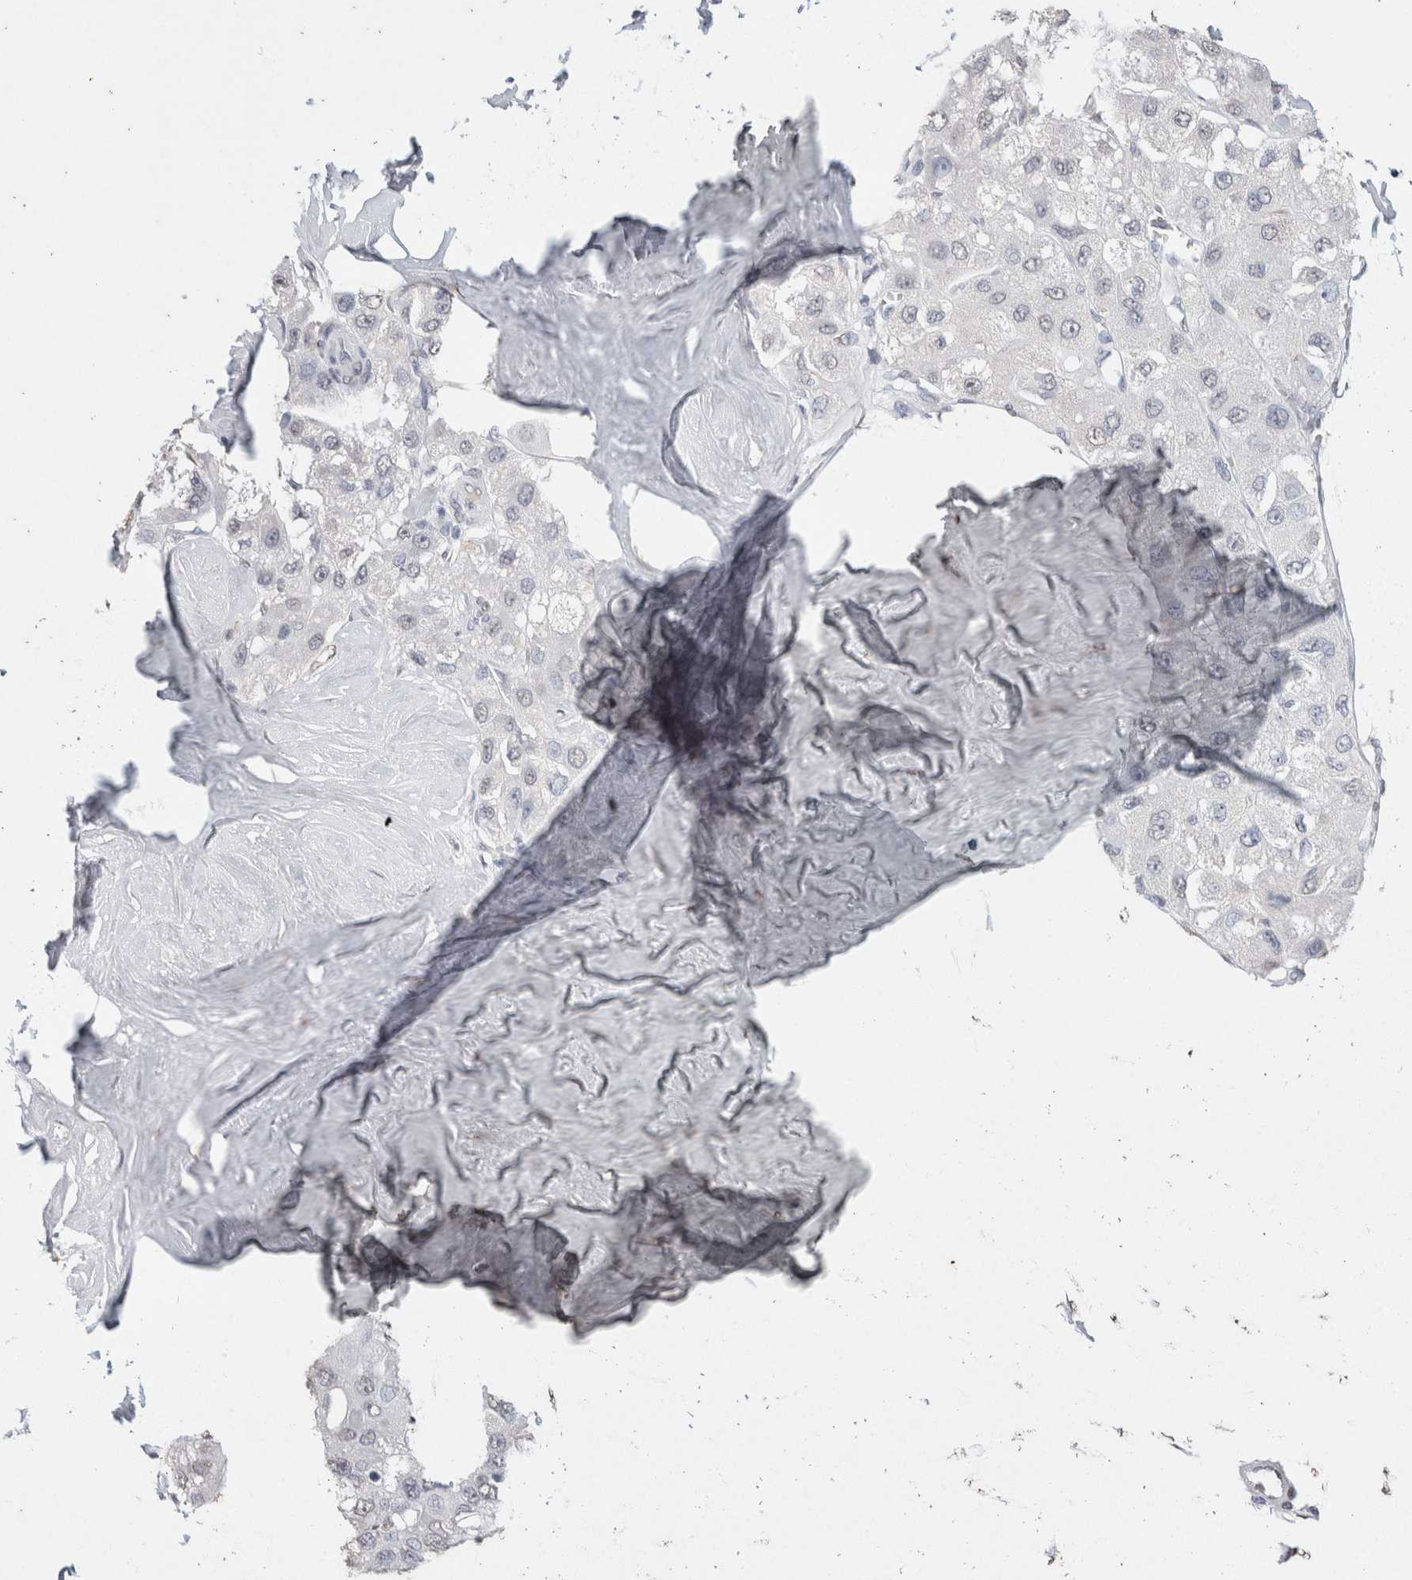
{"staining": {"intensity": "negative", "quantity": "none", "location": "none"}, "tissue": "liver cancer", "cell_type": "Tumor cells", "image_type": "cancer", "snomed": [{"axis": "morphology", "description": "Carcinoma, Hepatocellular, NOS"}, {"axis": "topography", "description": "Liver"}], "caption": "Immunohistochemistry (IHC) of hepatocellular carcinoma (liver) demonstrates no positivity in tumor cells.", "gene": "LGALS2", "patient": {"sex": "male", "age": 80}}